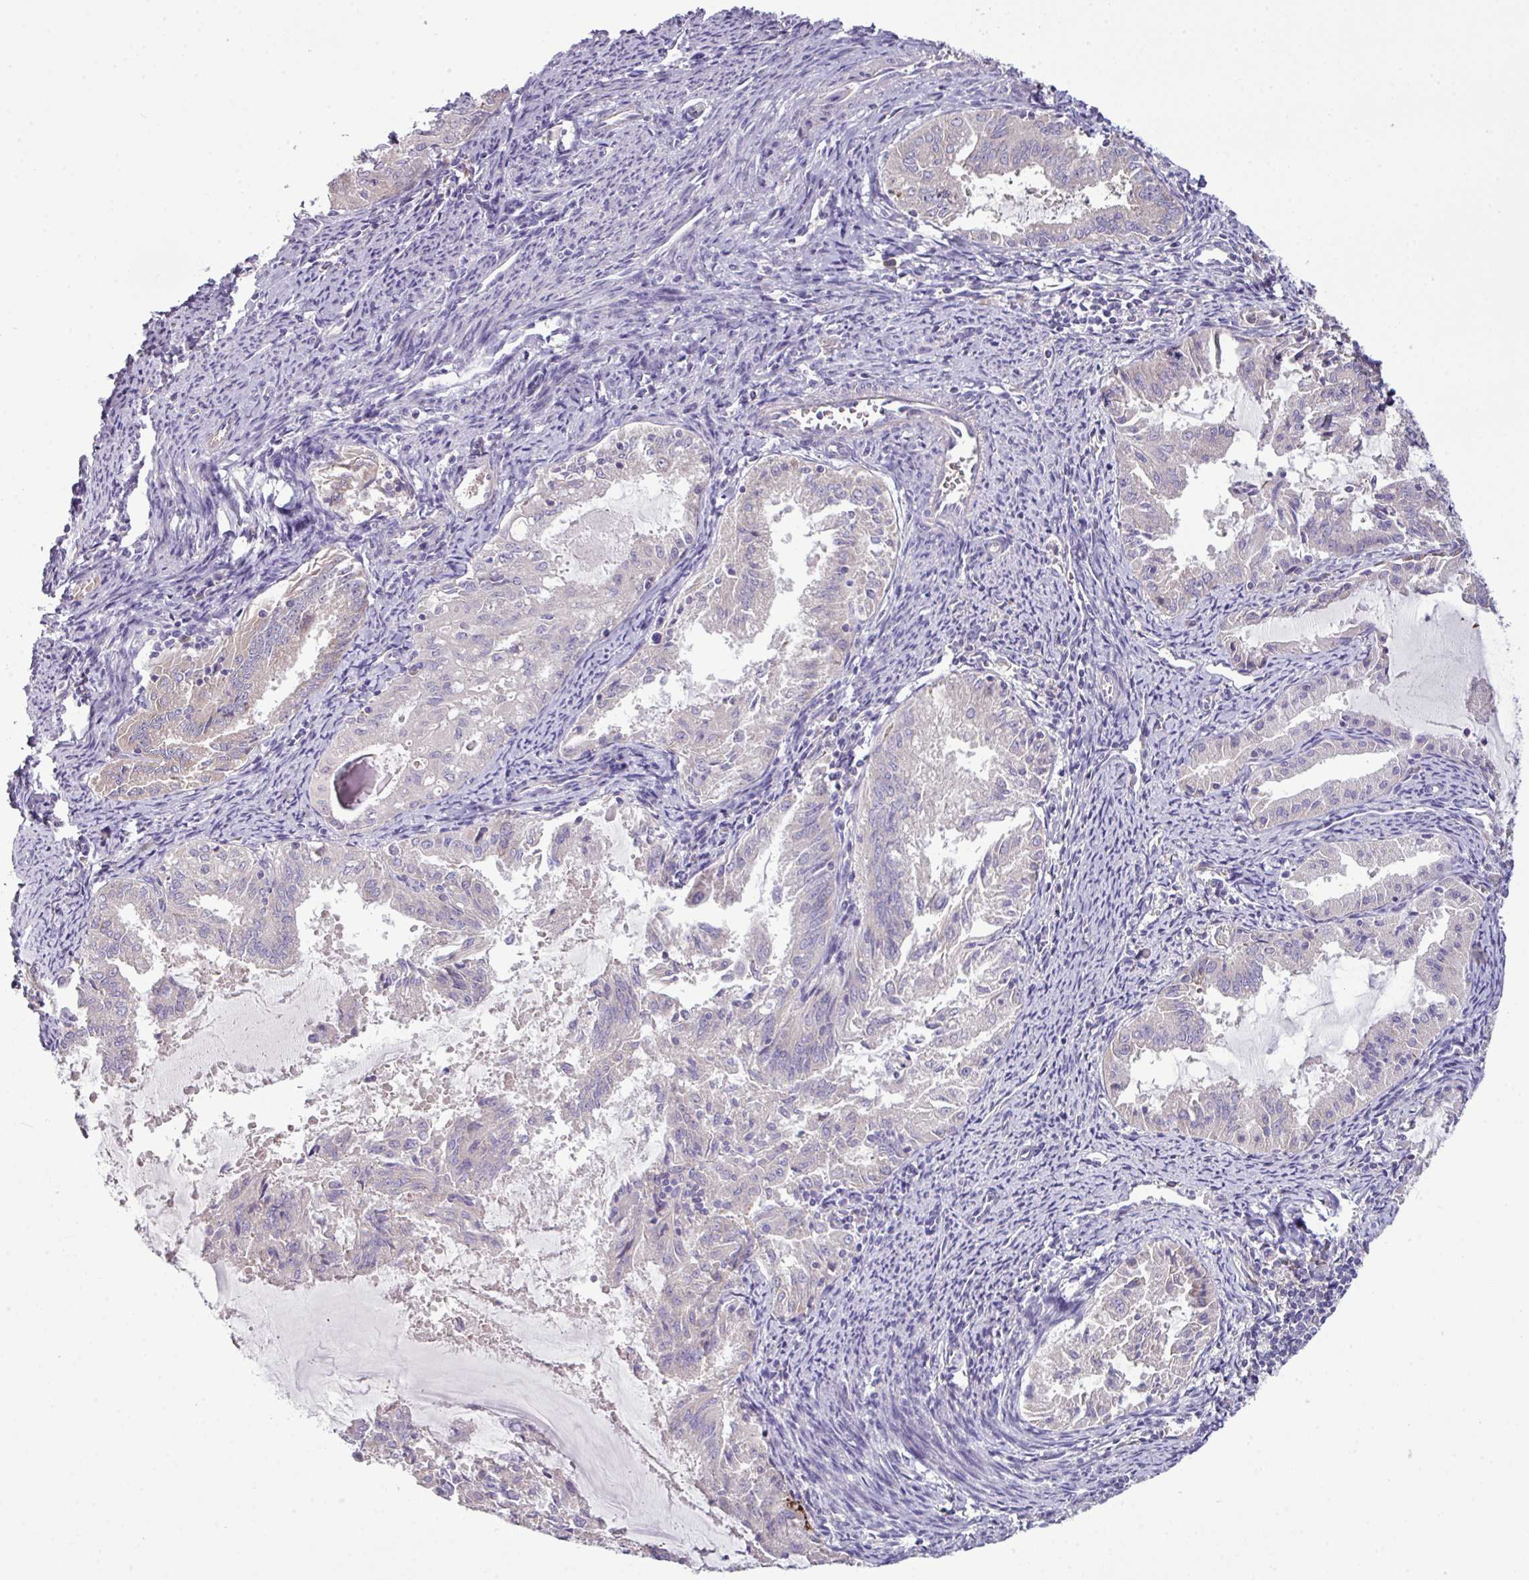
{"staining": {"intensity": "negative", "quantity": "none", "location": "none"}, "tissue": "endometrial cancer", "cell_type": "Tumor cells", "image_type": "cancer", "snomed": [{"axis": "morphology", "description": "Adenocarcinoma, NOS"}, {"axis": "topography", "description": "Endometrium"}], "caption": "A micrograph of endometrial cancer (adenocarcinoma) stained for a protein shows no brown staining in tumor cells. The staining was performed using DAB to visualize the protein expression in brown, while the nuclei were stained in blue with hematoxylin (Magnification: 20x).", "gene": "AGAP5", "patient": {"sex": "female", "age": 70}}